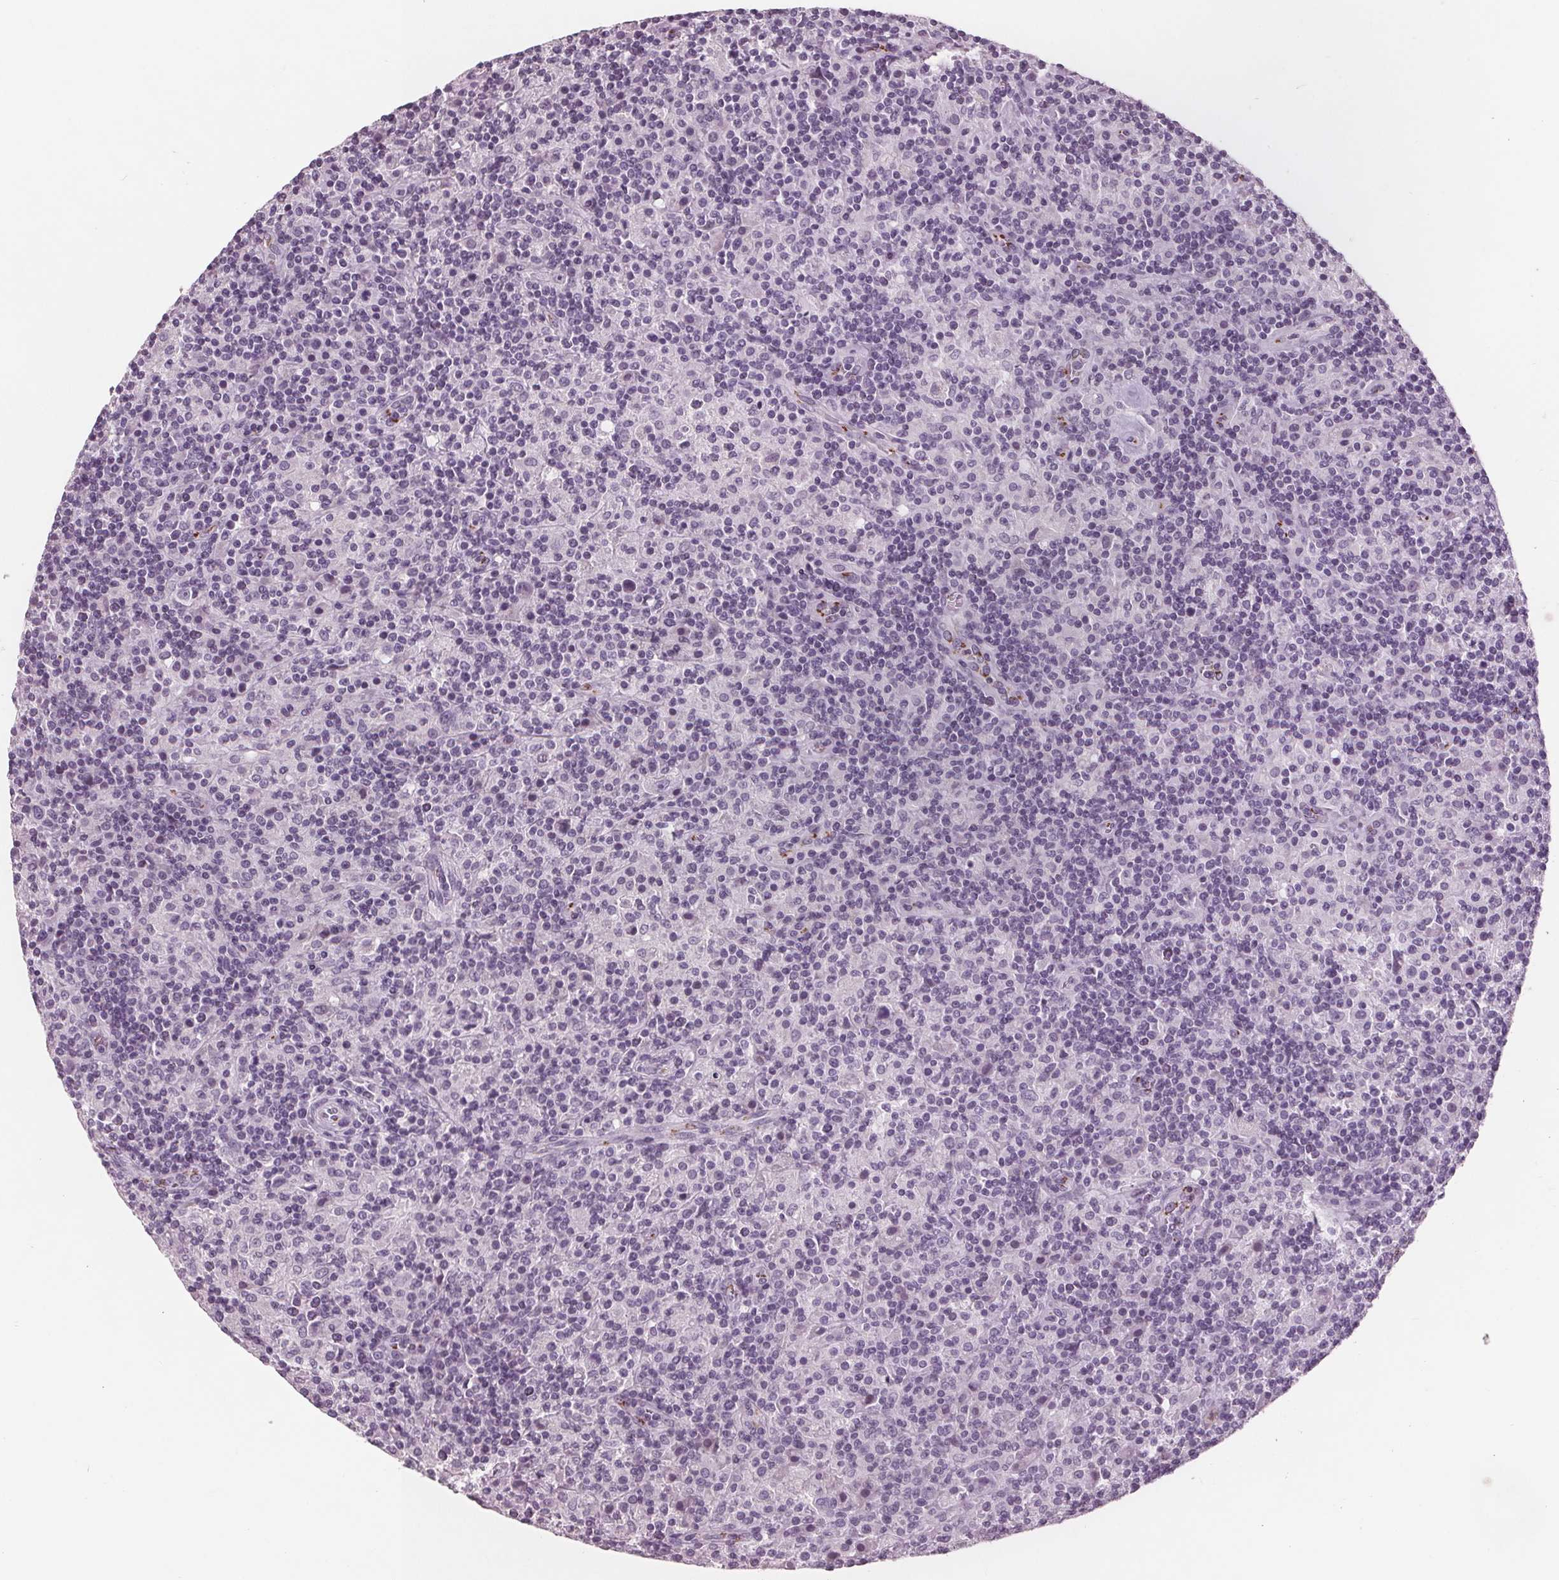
{"staining": {"intensity": "negative", "quantity": "none", "location": "none"}, "tissue": "lymphoma", "cell_type": "Tumor cells", "image_type": "cancer", "snomed": [{"axis": "morphology", "description": "Hodgkin's disease, NOS"}, {"axis": "topography", "description": "Lymph node"}], "caption": "Hodgkin's disease was stained to show a protein in brown. There is no significant expression in tumor cells.", "gene": "PTPN14", "patient": {"sex": "male", "age": 70}}